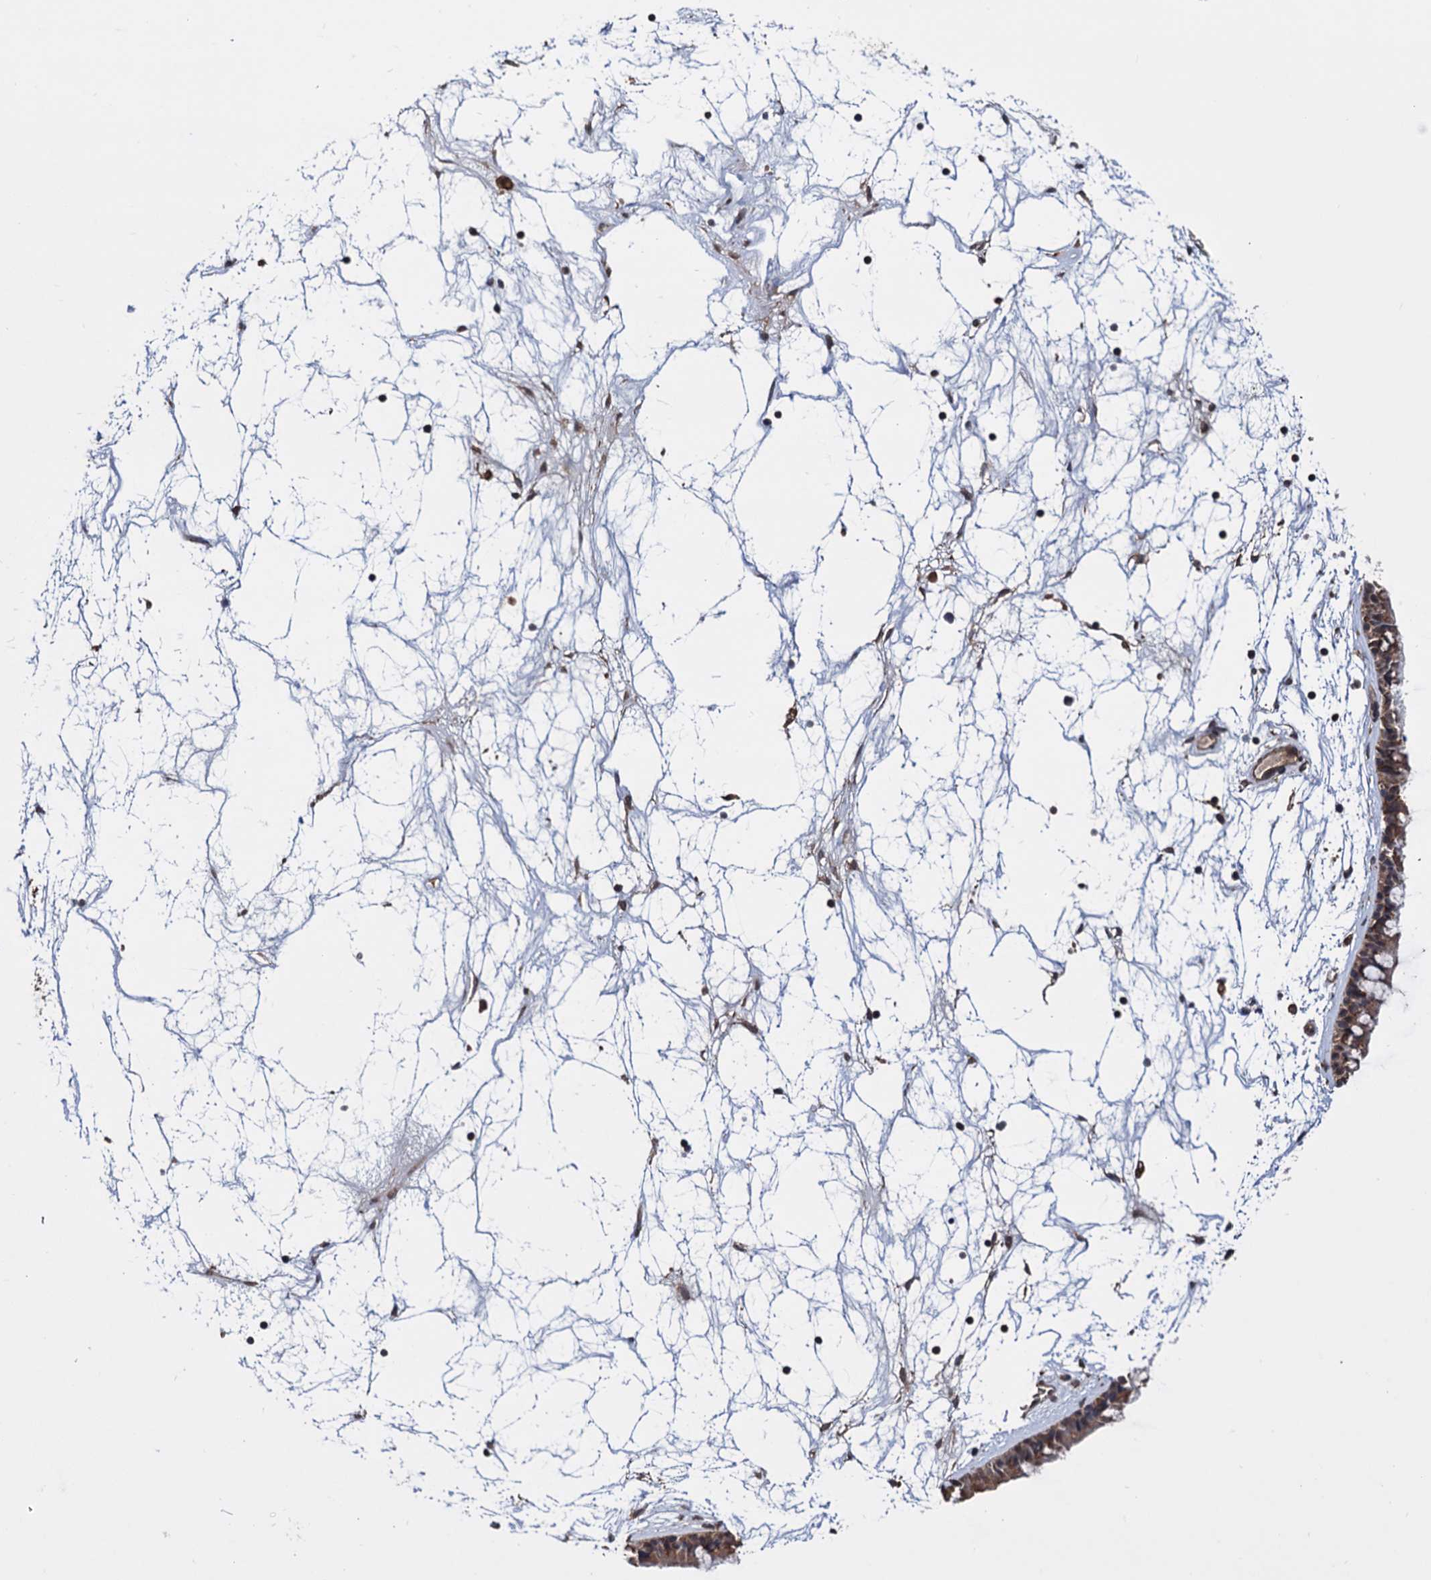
{"staining": {"intensity": "moderate", "quantity": ">75%", "location": "cytoplasmic/membranous"}, "tissue": "nasopharynx", "cell_type": "Respiratory epithelial cells", "image_type": "normal", "snomed": [{"axis": "morphology", "description": "Normal tissue, NOS"}, {"axis": "topography", "description": "Nasopharynx"}], "caption": "A medium amount of moderate cytoplasmic/membranous positivity is appreciated in approximately >75% of respiratory epithelial cells in unremarkable nasopharynx.", "gene": "TBC1D12", "patient": {"sex": "male", "age": 64}}